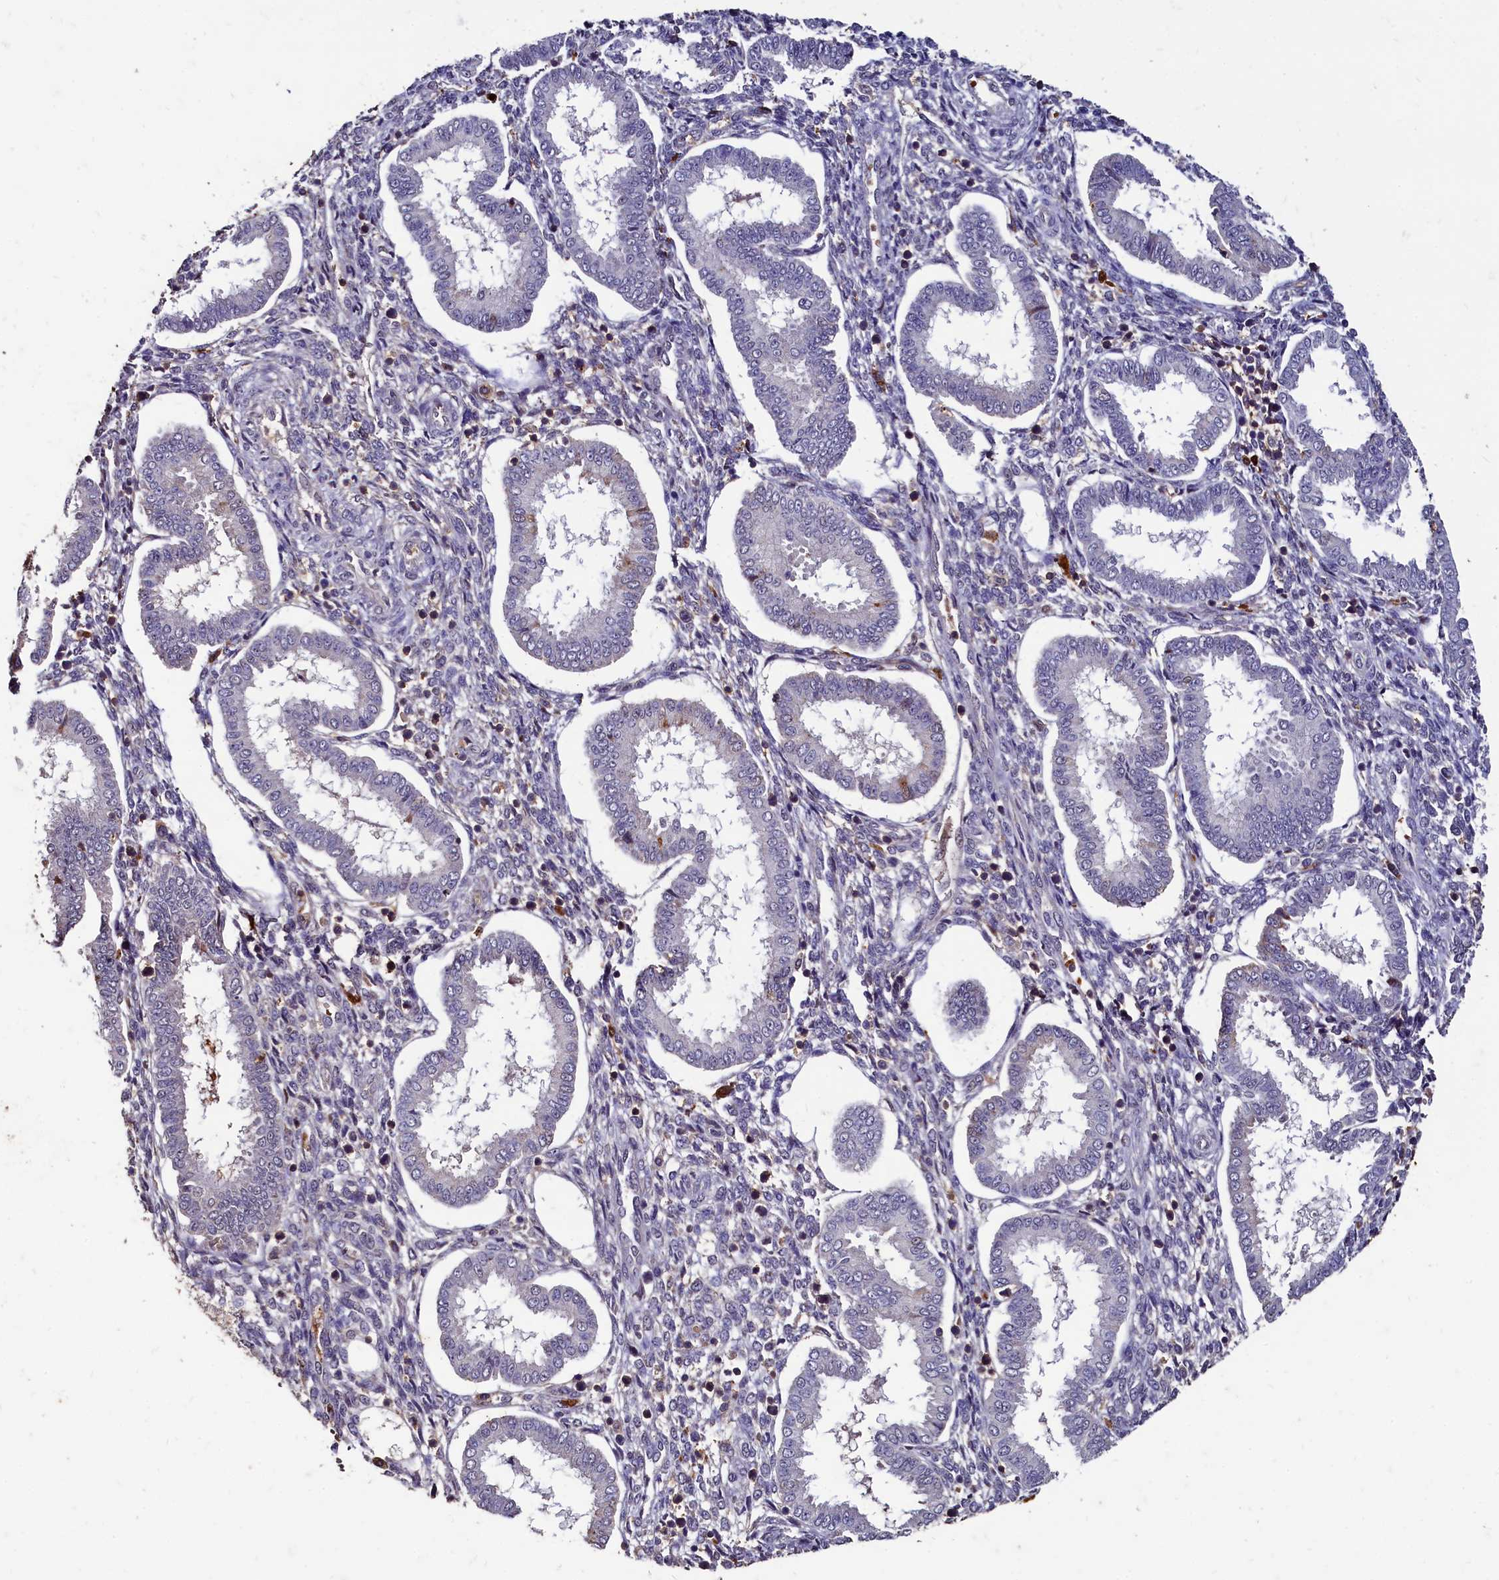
{"staining": {"intensity": "negative", "quantity": "none", "location": "none"}, "tissue": "endometrium", "cell_type": "Cells in endometrial stroma", "image_type": "normal", "snomed": [{"axis": "morphology", "description": "Normal tissue, NOS"}, {"axis": "topography", "description": "Endometrium"}], "caption": "DAB immunohistochemical staining of unremarkable endometrium shows no significant staining in cells in endometrial stroma. The staining was performed using DAB (3,3'-diaminobenzidine) to visualize the protein expression in brown, while the nuclei were stained in blue with hematoxylin (Magnification: 20x).", "gene": "CSTPP1", "patient": {"sex": "female", "age": 24}}